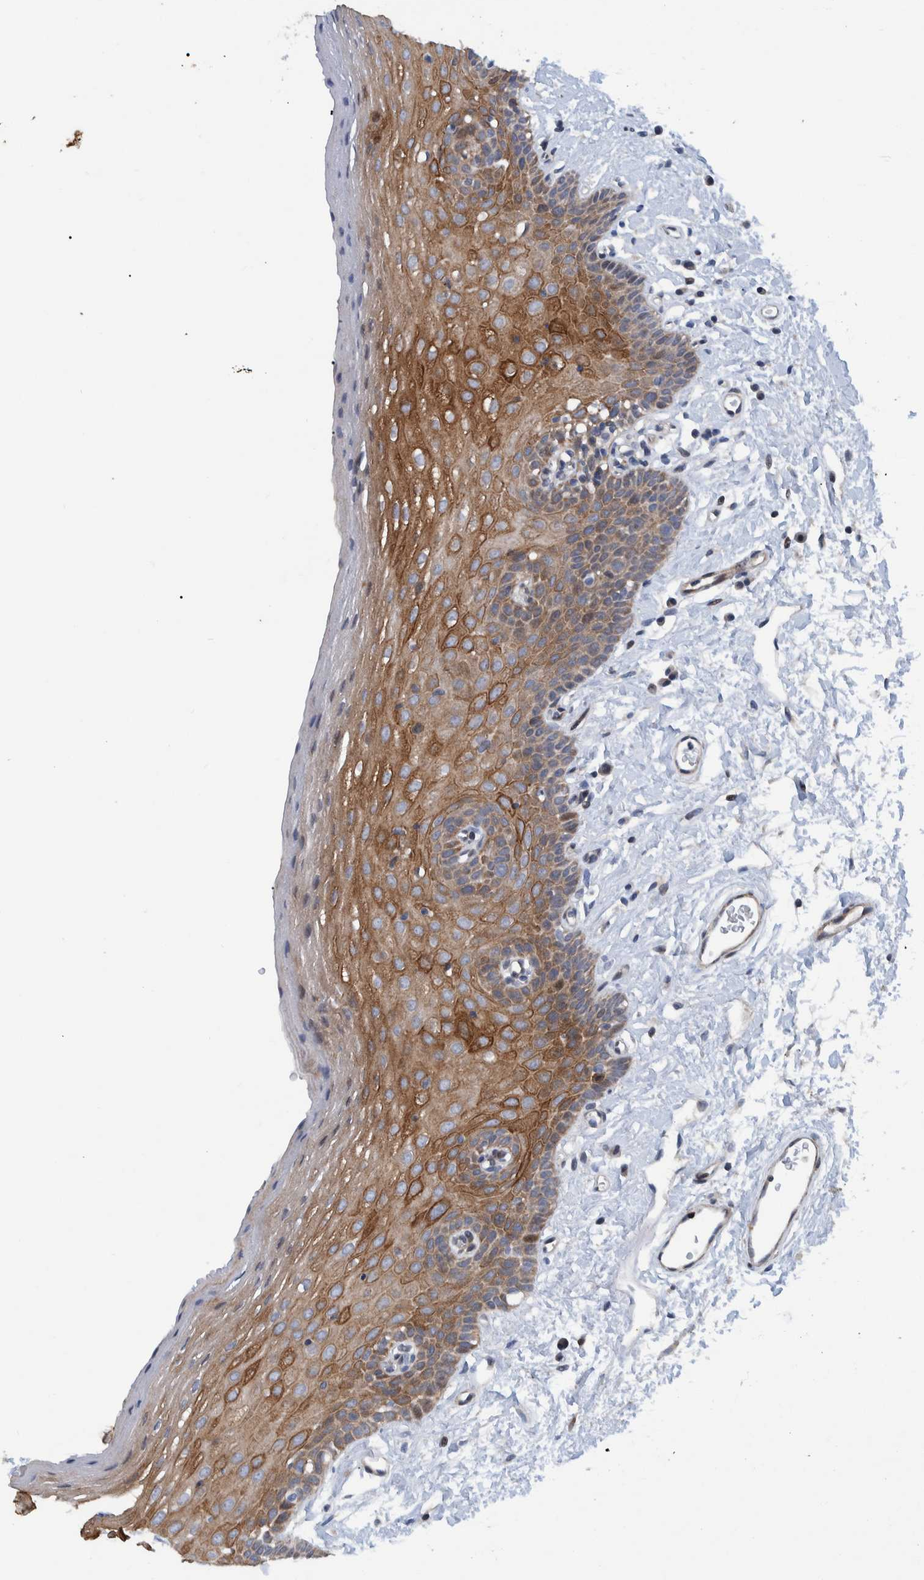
{"staining": {"intensity": "moderate", "quantity": ">75%", "location": "cytoplasmic/membranous"}, "tissue": "oral mucosa", "cell_type": "Squamous epithelial cells", "image_type": "normal", "snomed": [{"axis": "morphology", "description": "Normal tissue, NOS"}, {"axis": "topography", "description": "Oral tissue"}], "caption": "Immunohistochemical staining of benign oral mucosa reveals medium levels of moderate cytoplasmic/membranous expression in approximately >75% of squamous epithelial cells.", "gene": "MKS1", "patient": {"sex": "male", "age": 66}}